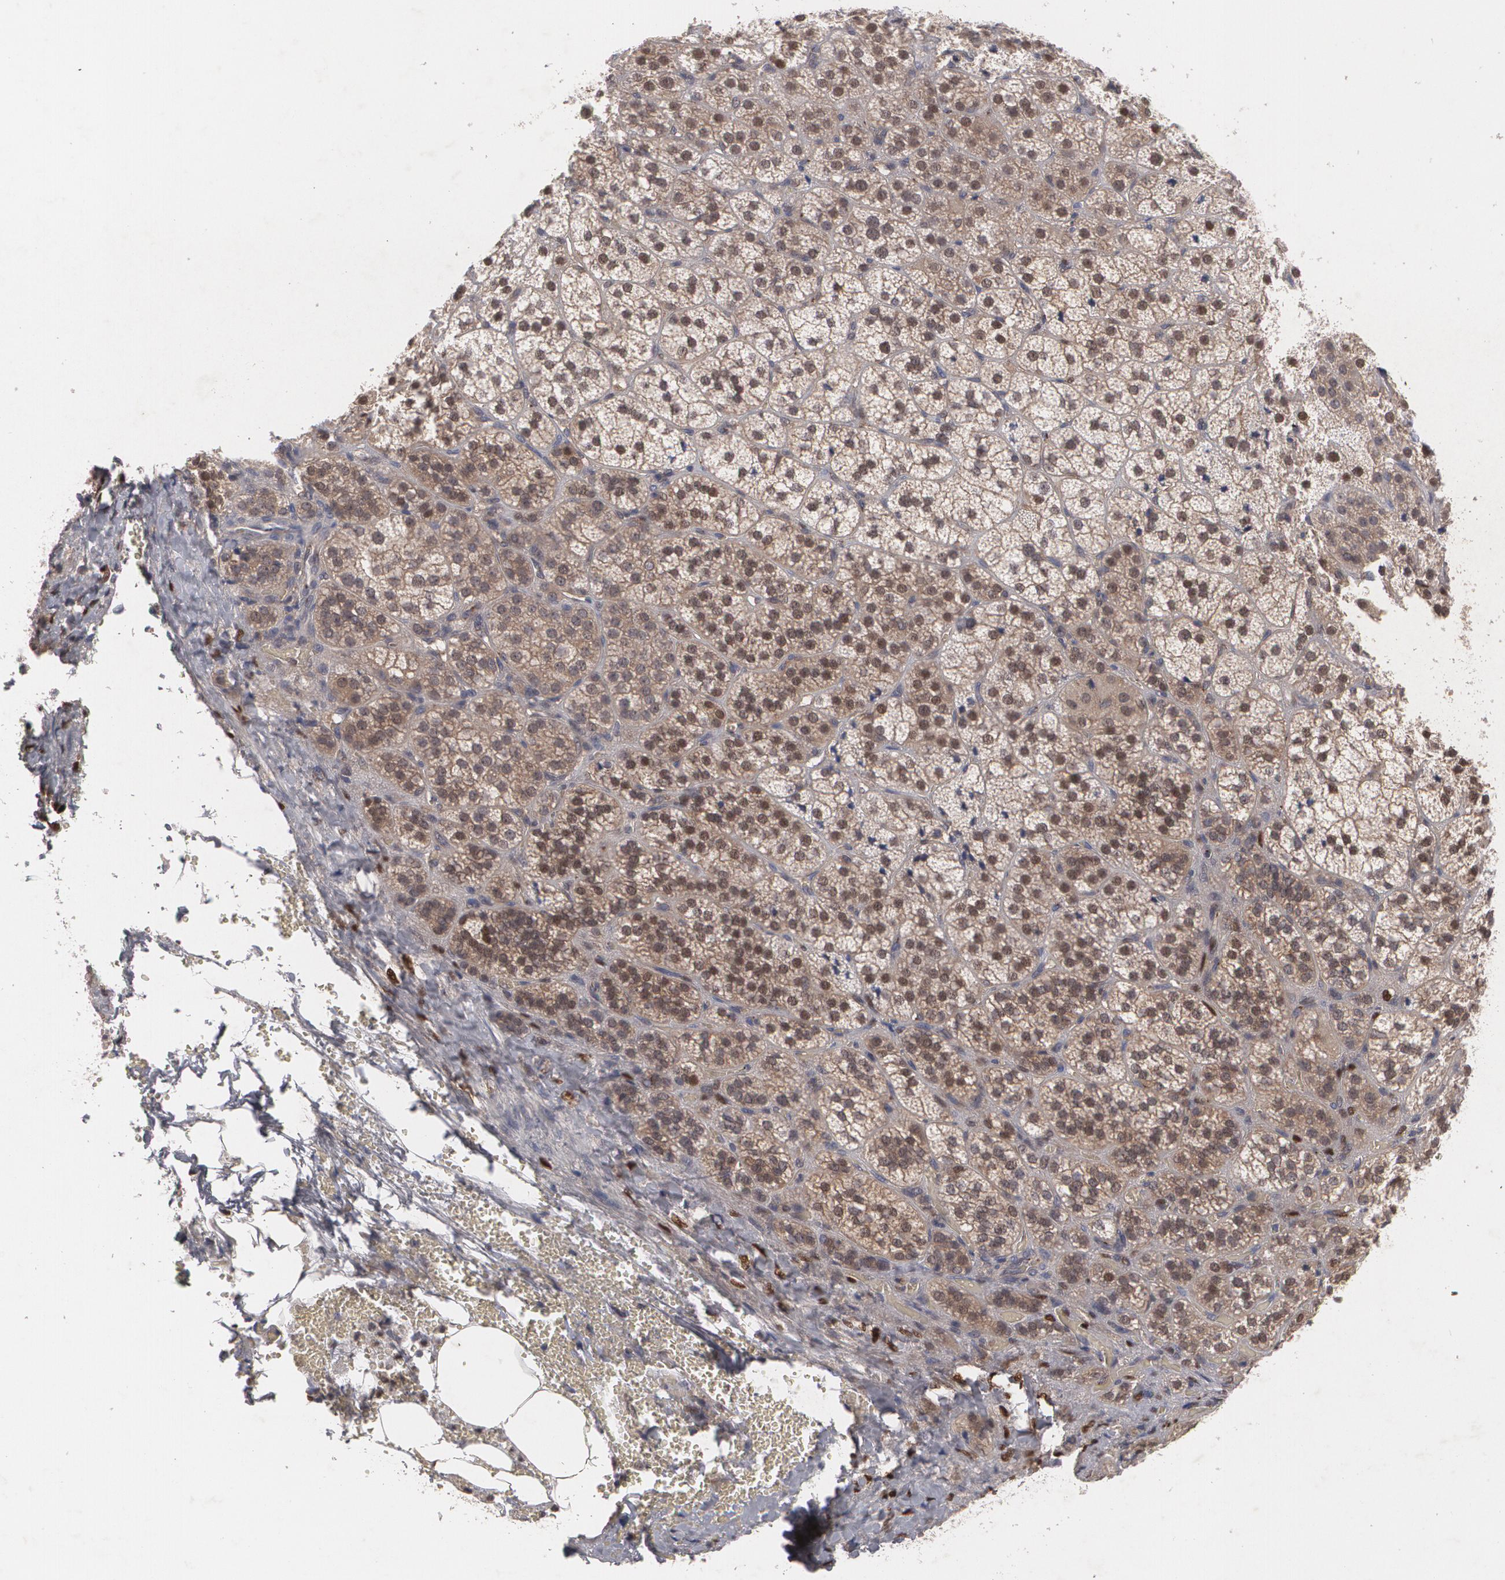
{"staining": {"intensity": "moderate", "quantity": "25%-75%", "location": "cytoplasmic/membranous"}, "tissue": "adrenal gland", "cell_type": "Glandular cells", "image_type": "normal", "snomed": [{"axis": "morphology", "description": "Normal tissue, NOS"}, {"axis": "topography", "description": "Adrenal gland"}], "caption": "Human adrenal gland stained for a protein (brown) exhibits moderate cytoplasmic/membranous positive staining in approximately 25%-75% of glandular cells.", "gene": "HTT", "patient": {"sex": "female", "age": 71}}